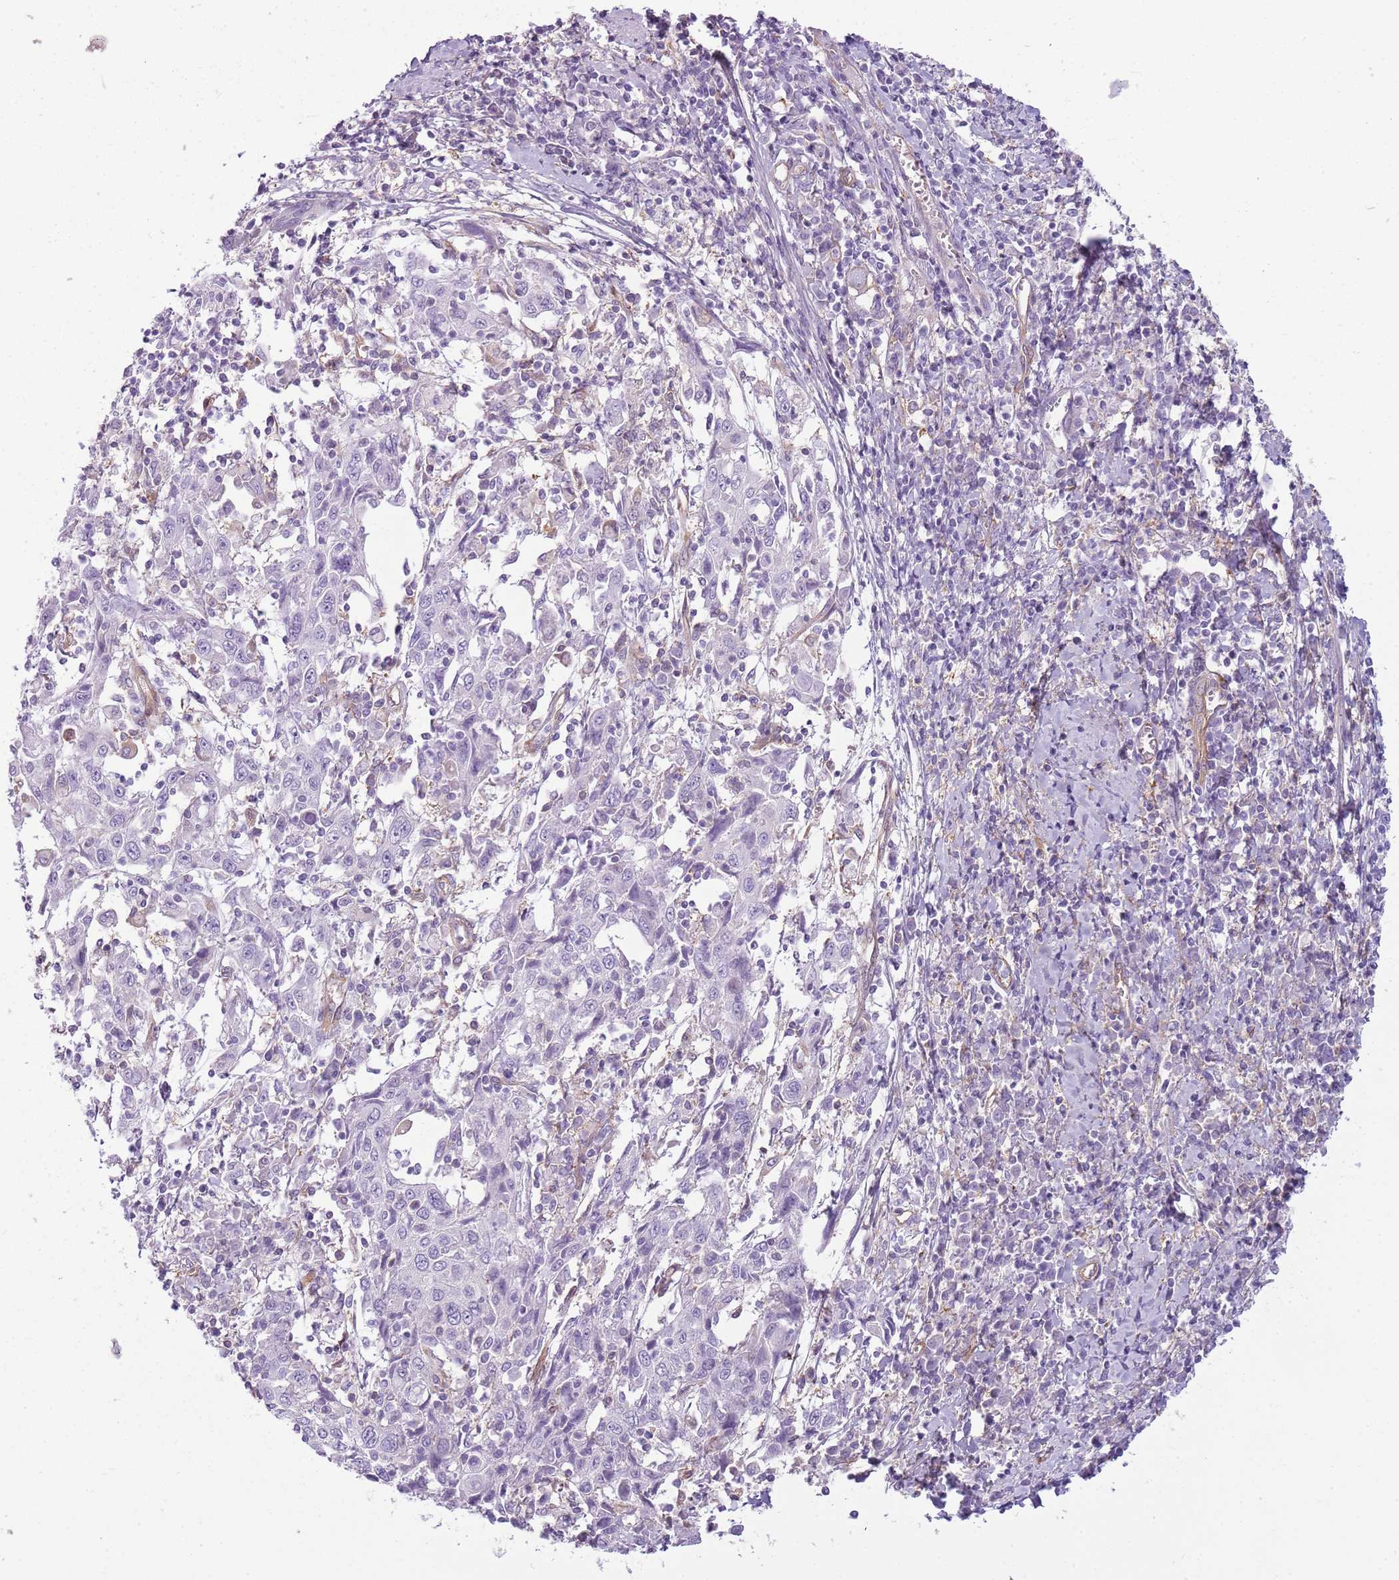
{"staining": {"intensity": "negative", "quantity": "none", "location": "none"}, "tissue": "cervical cancer", "cell_type": "Tumor cells", "image_type": "cancer", "snomed": [{"axis": "morphology", "description": "Squamous cell carcinoma, NOS"}, {"axis": "topography", "description": "Cervix"}], "caption": "An immunohistochemistry (IHC) micrograph of cervical cancer is shown. There is no staining in tumor cells of cervical cancer.", "gene": "SNX1", "patient": {"sex": "female", "age": 46}}